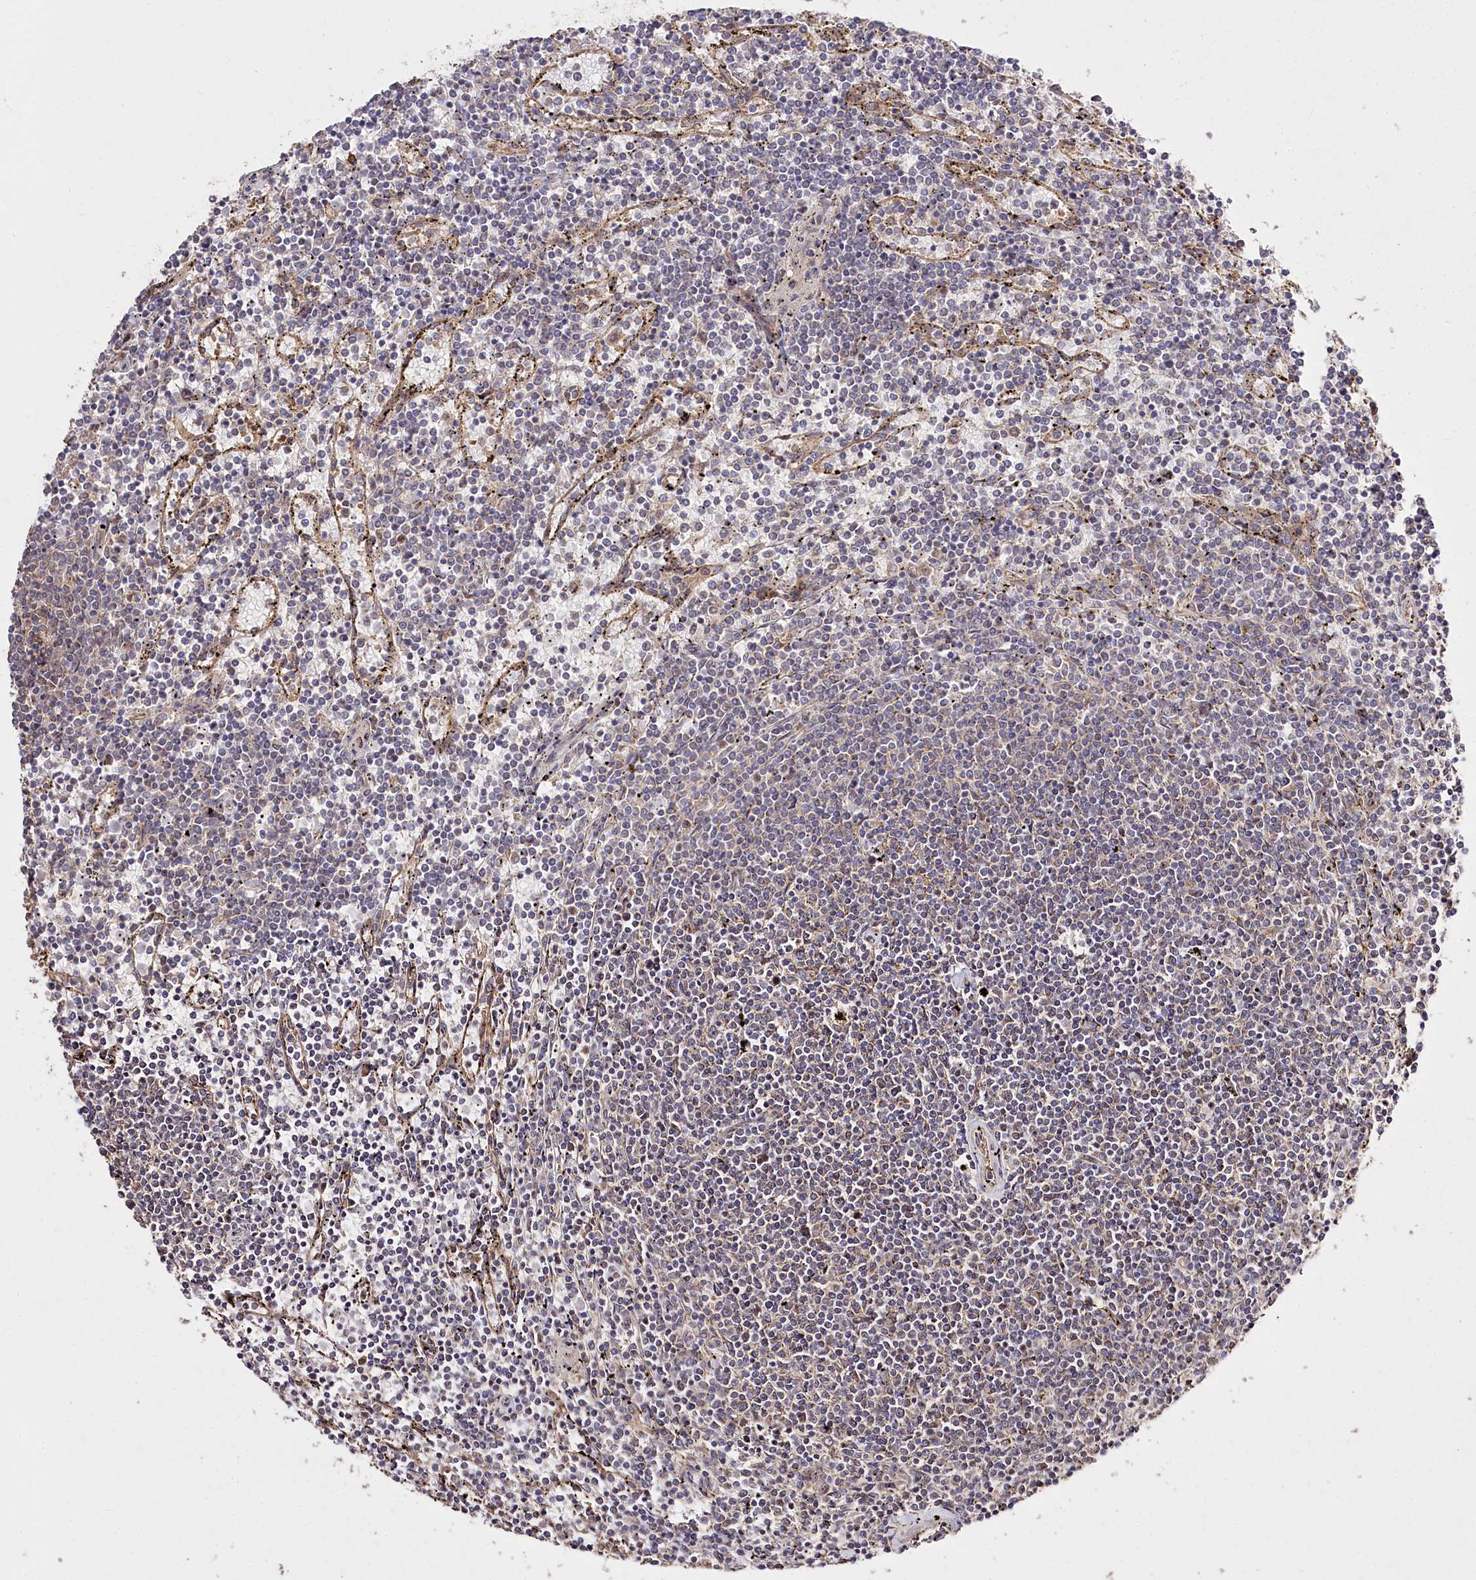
{"staining": {"intensity": "negative", "quantity": "none", "location": "none"}, "tissue": "lymphoma", "cell_type": "Tumor cells", "image_type": "cancer", "snomed": [{"axis": "morphology", "description": "Malignant lymphoma, non-Hodgkin's type, Low grade"}, {"axis": "topography", "description": "Spleen"}], "caption": "A high-resolution histopathology image shows immunohistochemistry (IHC) staining of low-grade malignant lymphoma, non-Hodgkin's type, which shows no significant expression in tumor cells.", "gene": "PRSS53", "patient": {"sex": "female", "age": 50}}